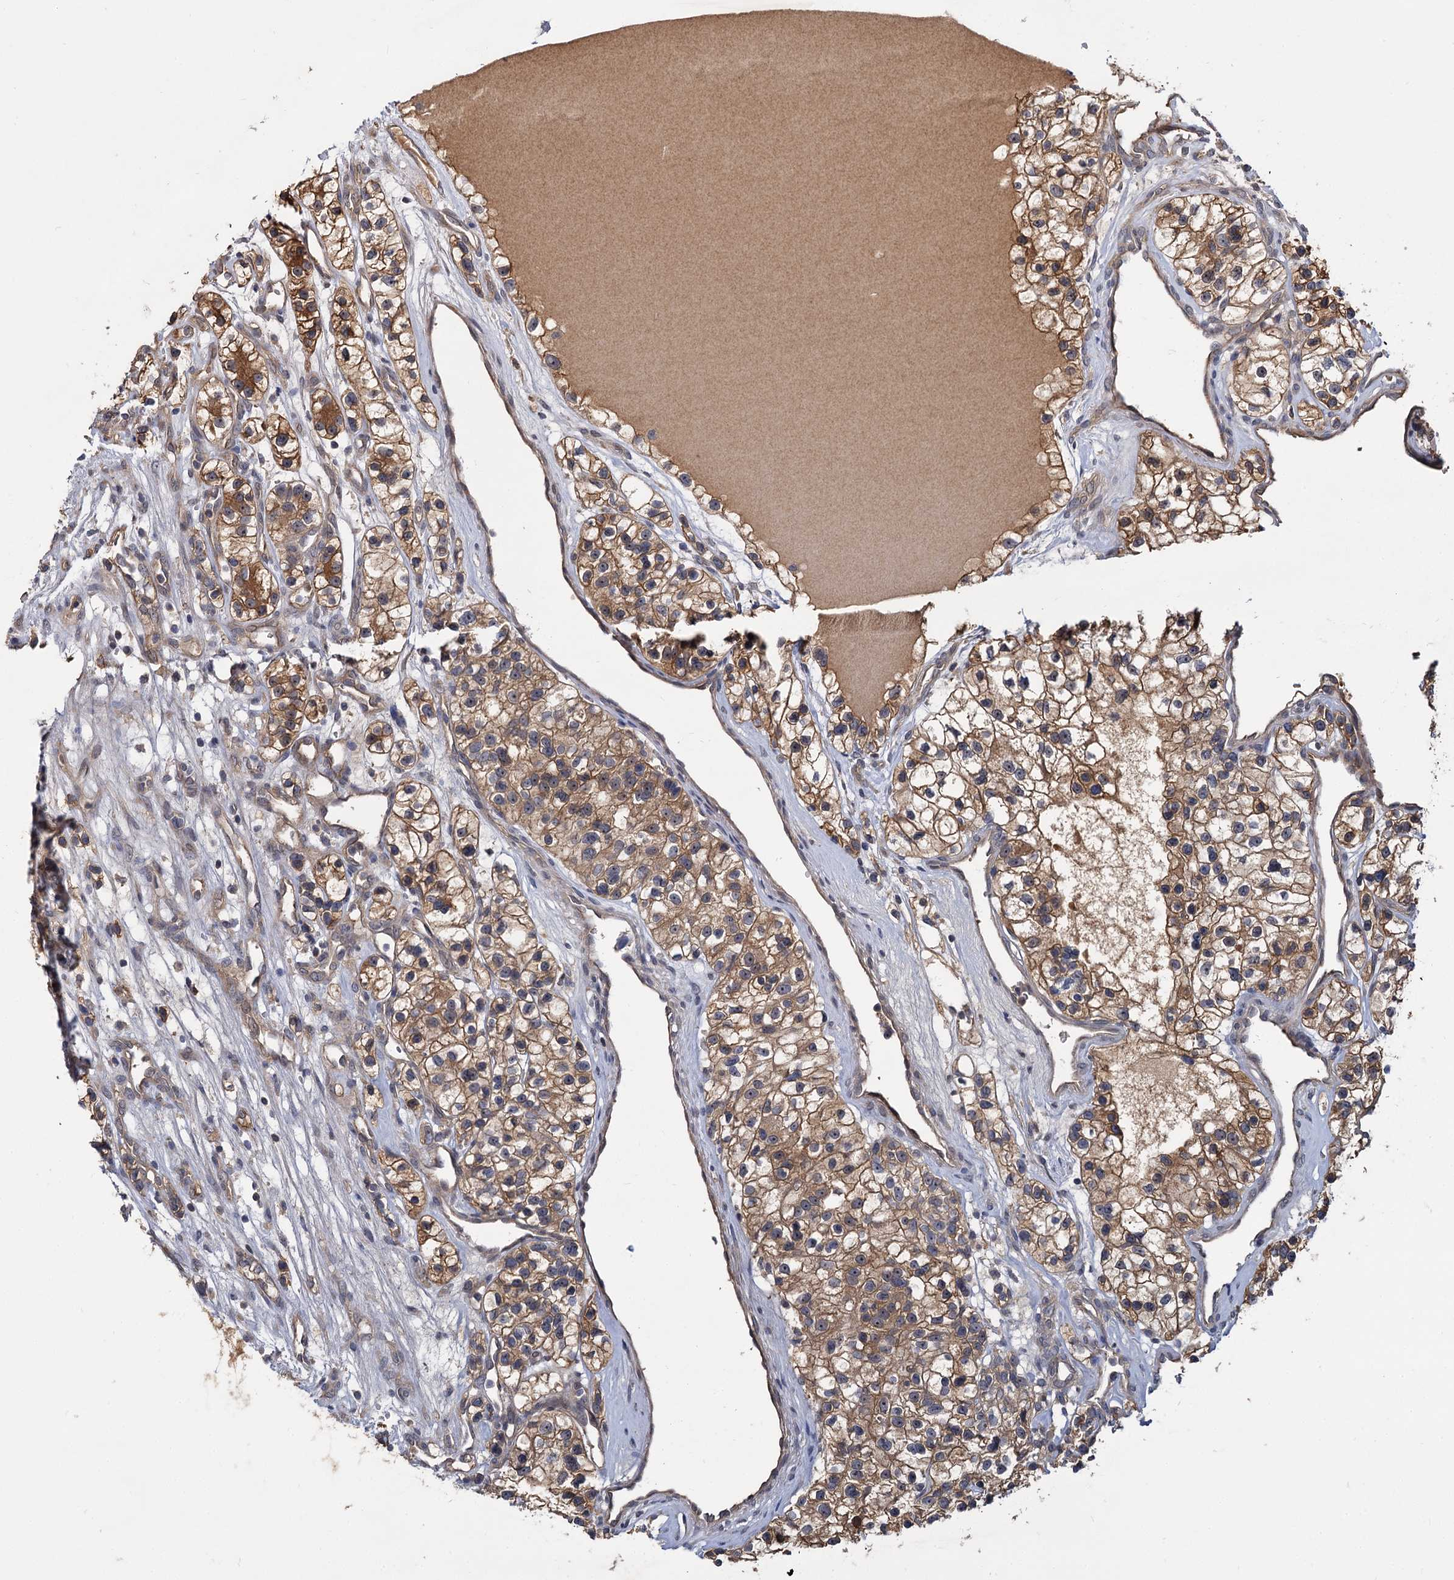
{"staining": {"intensity": "moderate", "quantity": ">75%", "location": "cytoplasmic/membranous"}, "tissue": "renal cancer", "cell_type": "Tumor cells", "image_type": "cancer", "snomed": [{"axis": "morphology", "description": "Adenocarcinoma, NOS"}, {"axis": "topography", "description": "Kidney"}], "caption": "Human adenocarcinoma (renal) stained for a protein (brown) reveals moderate cytoplasmic/membranous positive positivity in approximately >75% of tumor cells.", "gene": "SNX15", "patient": {"sex": "female", "age": 57}}